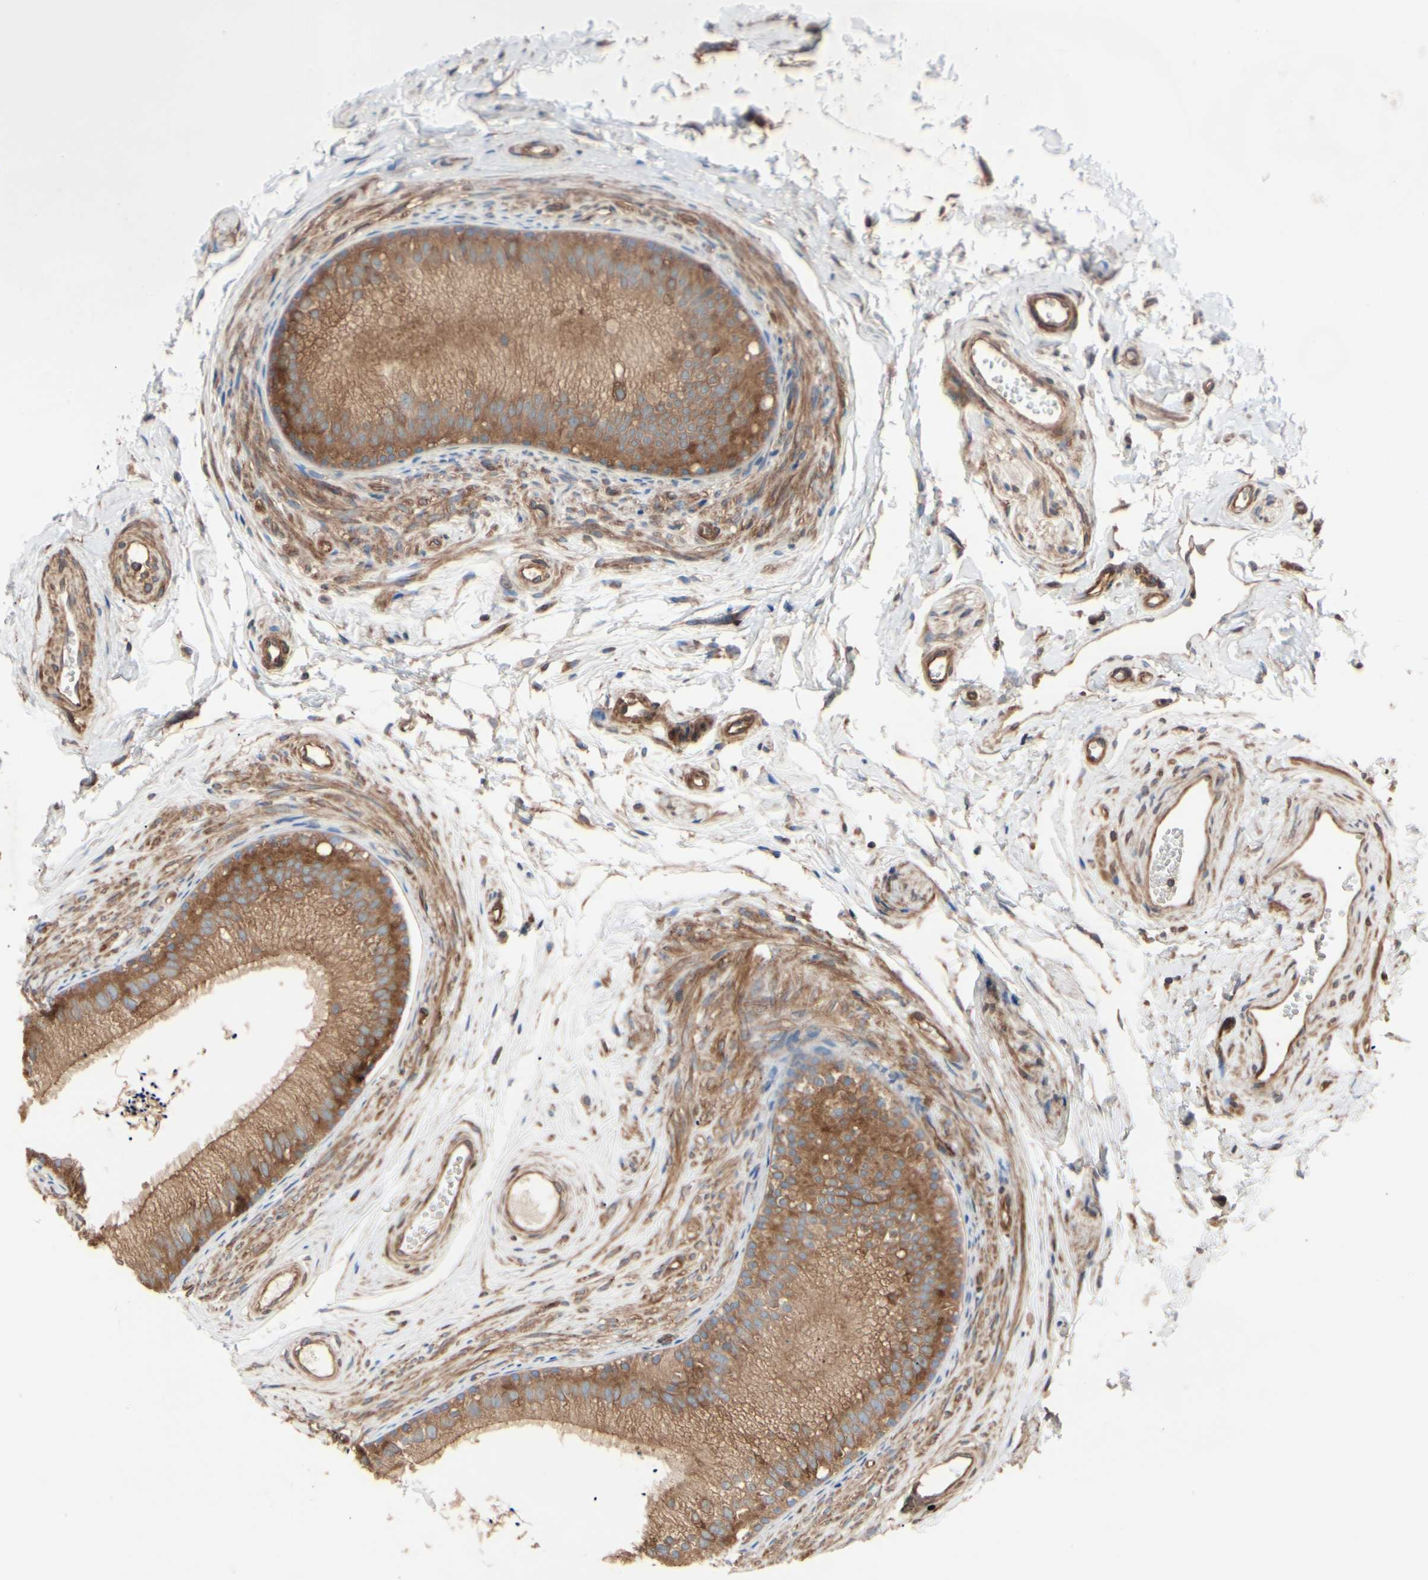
{"staining": {"intensity": "moderate", "quantity": ">75%", "location": "cytoplasmic/membranous"}, "tissue": "epididymis", "cell_type": "Glandular cells", "image_type": "normal", "snomed": [{"axis": "morphology", "description": "Normal tissue, NOS"}, {"axis": "topography", "description": "Epididymis"}], "caption": "The photomicrograph shows a brown stain indicating the presence of a protein in the cytoplasmic/membranous of glandular cells in epididymis. The staining was performed using DAB (3,3'-diaminobenzidine), with brown indicating positive protein expression. Nuclei are stained blue with hematoxylin.", "gene": "ROCK1", "patient": {"sex": "male", "age": 56}}